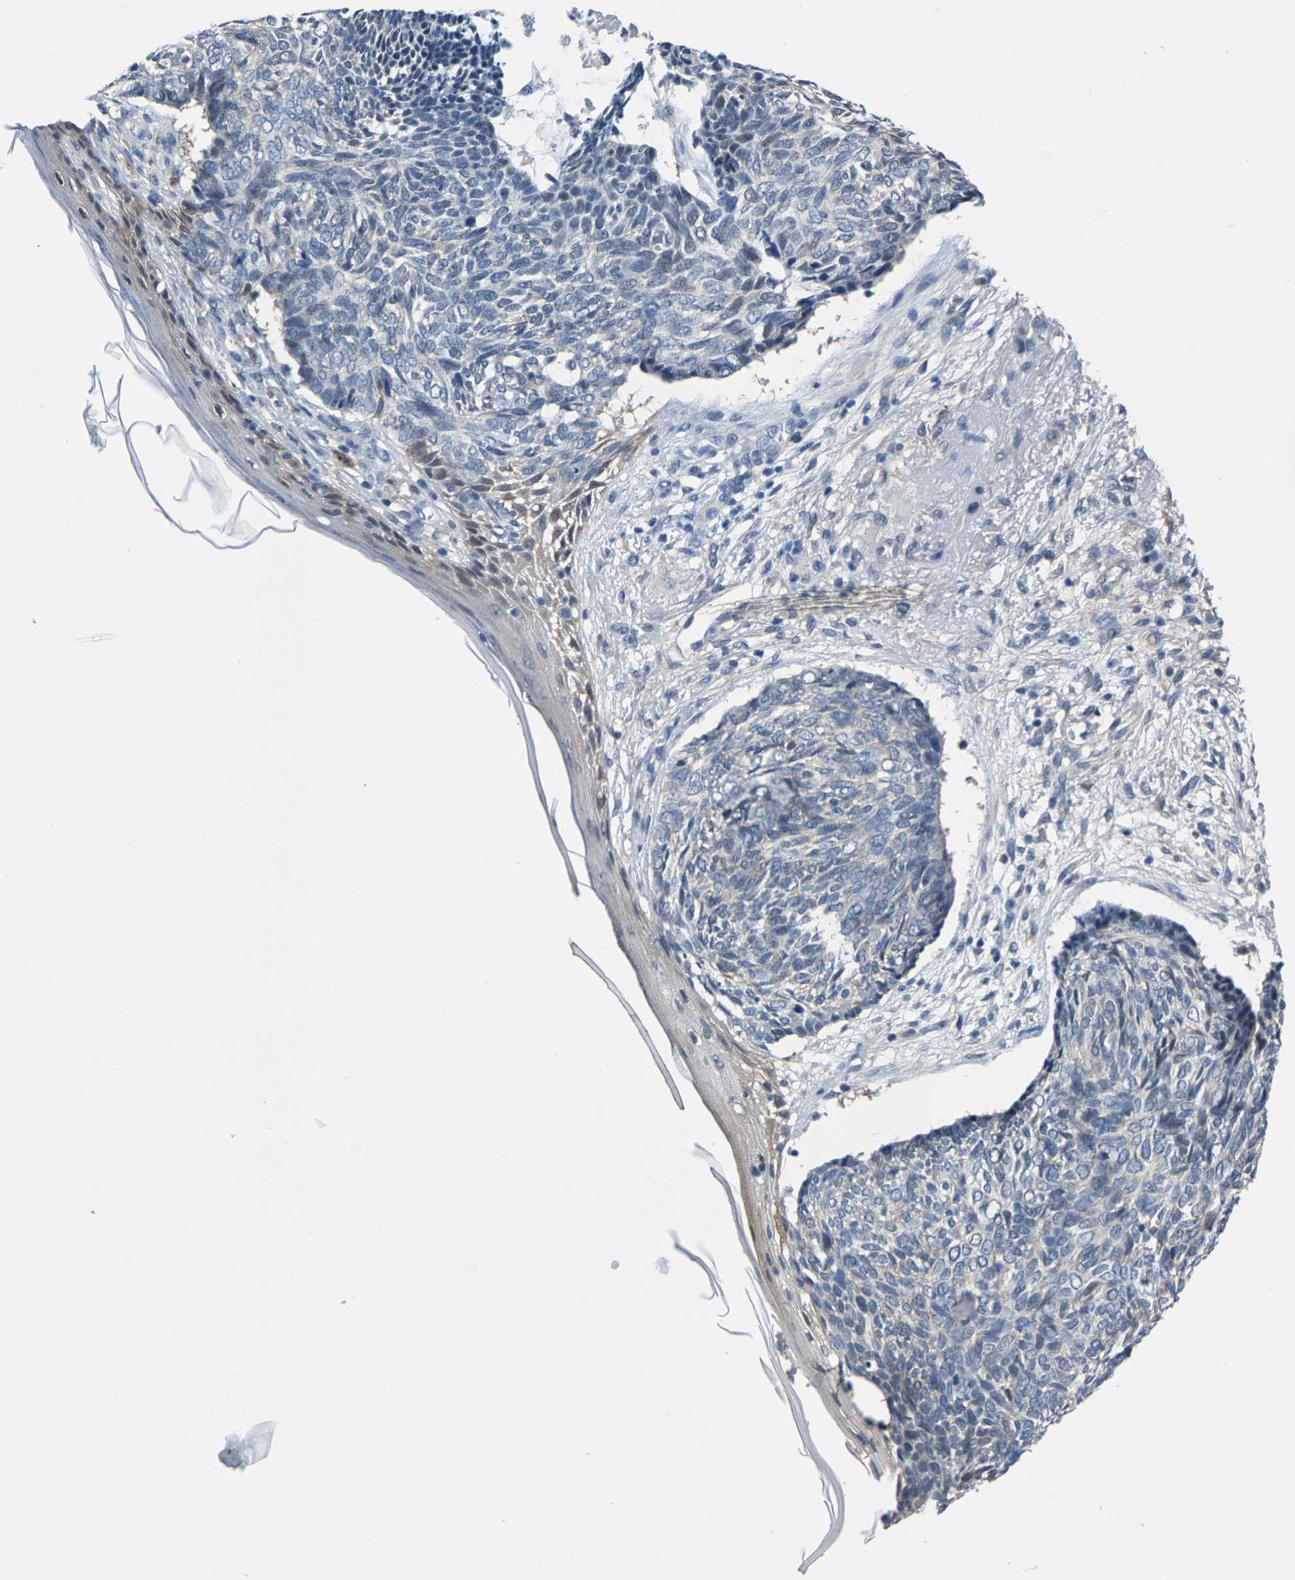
{"staining": {"intensity": "negative", "quantity": "none", "location": "none"}, "tissue": "skin cancer", "cell_type": "Tumor cells", "image_type": "cancer", "snomed": [{"axis": "morphology", "description": "Basal cell carcinoma"}, {"axis": "topography", "description": "Skin"}], "caption": "This is an immunohistochemistry (IHC) image of skin basal cell carcinoma. There is no staining in tumor cells.", "gene": "SSH3", "patient": {"sex": "female", "age": 84}}